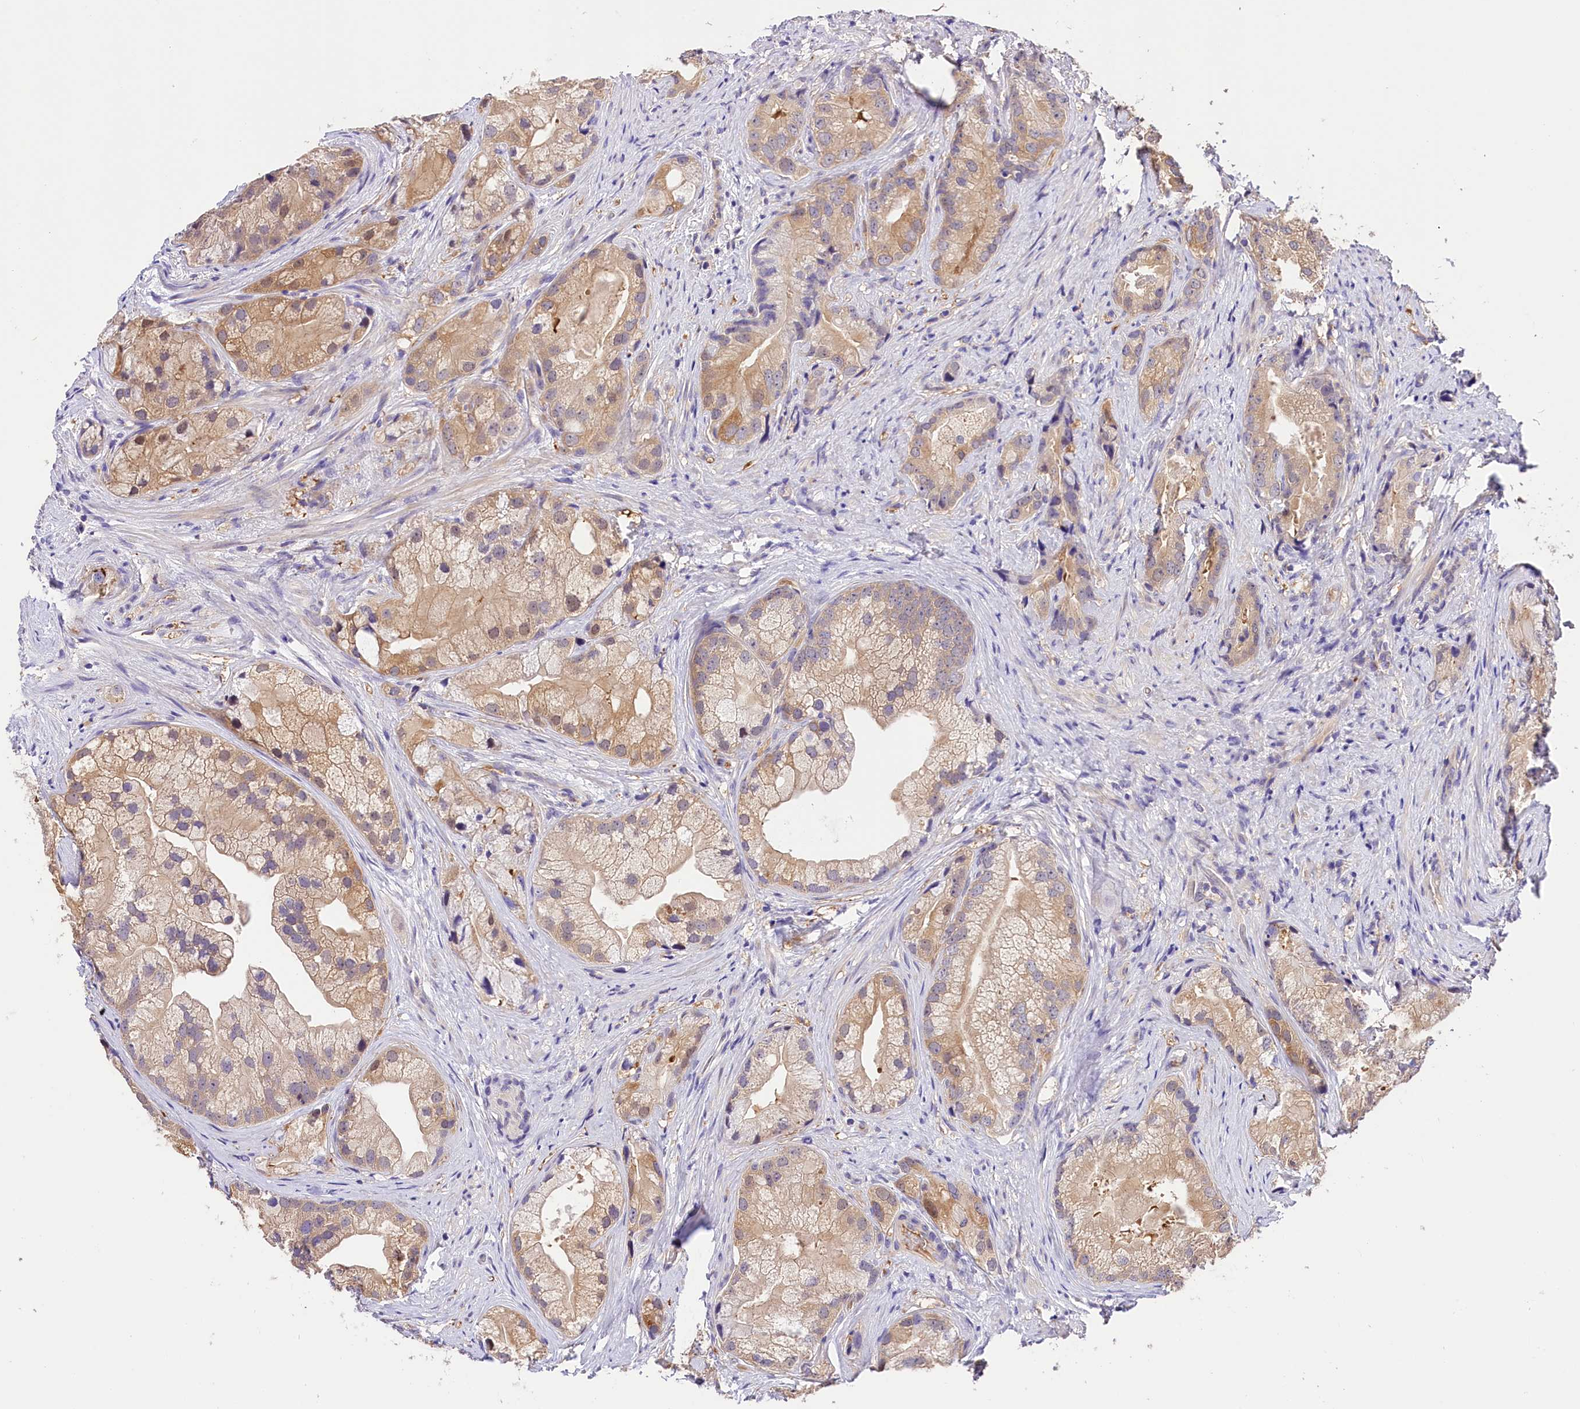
{"staining": {"intensity": "weak", "quantity": ">75%", "location": "cytoplasmic/membranous"}, "tissue": "prostate cancer", "cell_type": "Tumor cells", "image_type": "cancer", "snomed": [{"axis": "morphology", "description": "Adenocarcinoma, Low grade"}, {"axis": "topography", "description": "Prostate"}], "caption": "Immunohistochemical staining of prostate adenocarcinoma (low-grade) reveals weak cytoplasmic/membranous protein staining in approximately >75% of tumor cells.", "gene": "ARMC6", "patient": {"sex": "male", "age": 71}}